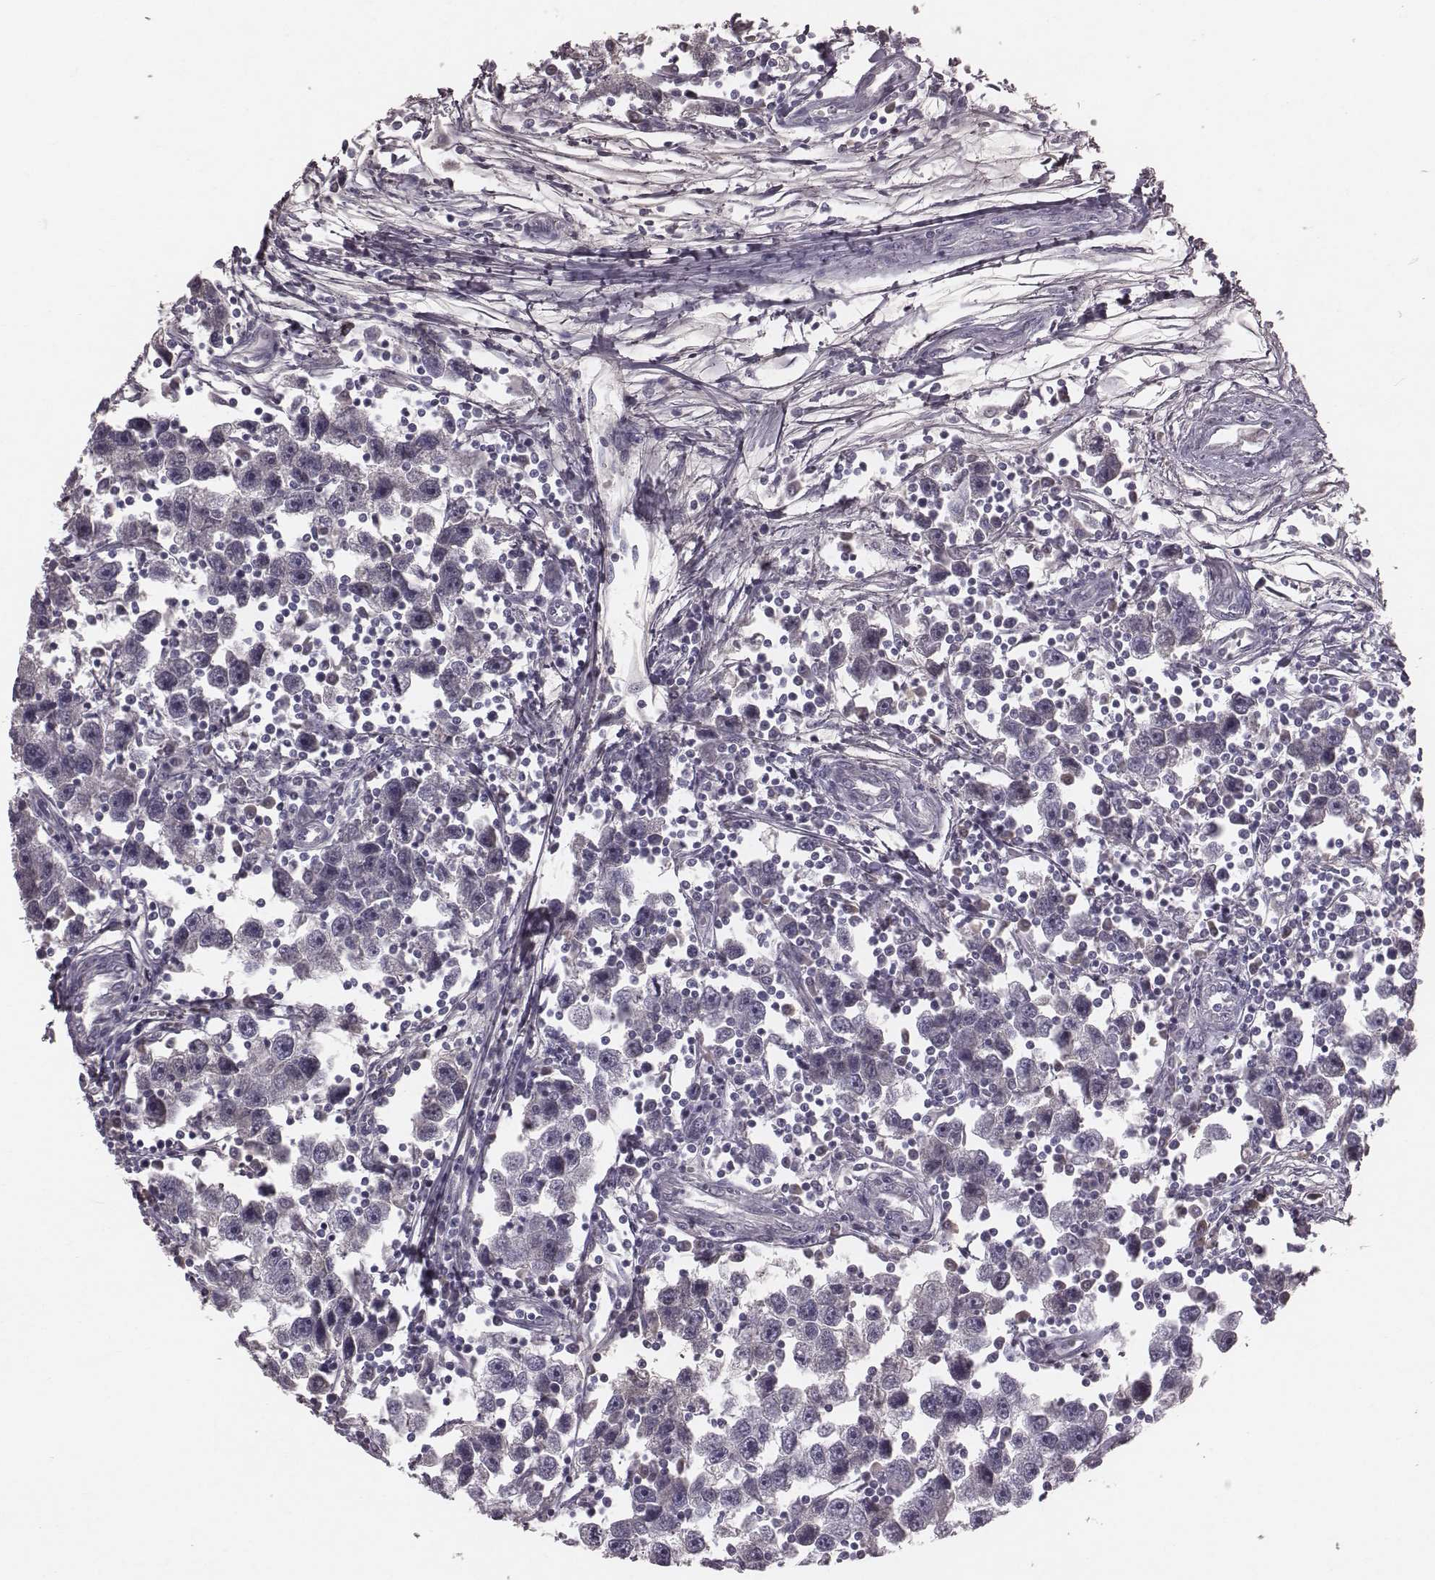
{"staining": {"intensity": "negative", "quantity": "none", "location": "none"}, "tissue": "testis cancer", "cell_type": "Tumor cells", "image_type": "cancer", "snomed": [{"axis": "morphology", "description": "Seminoma, NOS"}, {"axis": "topography", "description": "Testis"}], "caption": "An IHC photomicrograph of testis cancer (seminoma) is shown. There is no staining in tumor cells of testis cancer (seminoma).", "gene": "SMIM24", "patient": {"sex": "male", "age": 30}}